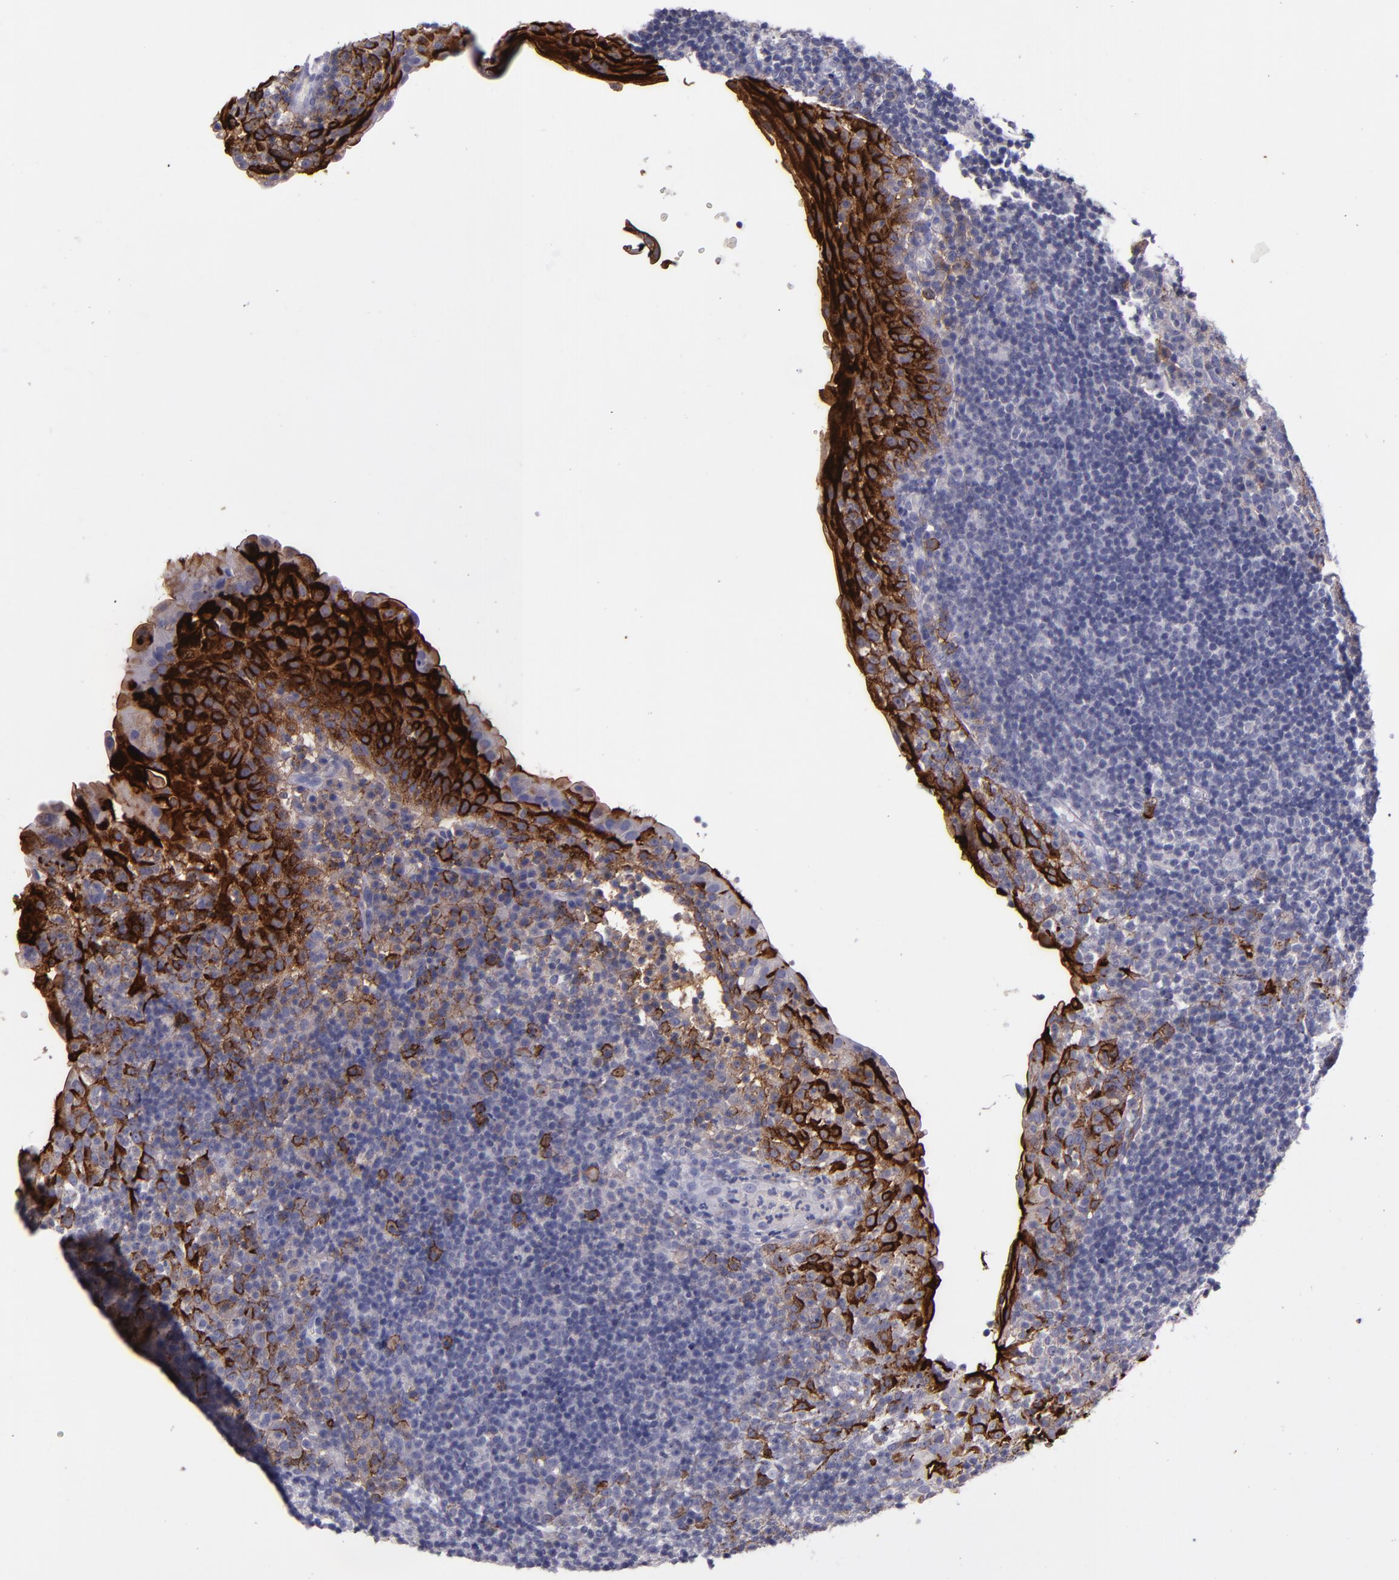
{"staining": {"intensity": "strong", "quantity": "<25%", "location": "cytoplasmic/membranous"}, "tissue": "tonsil", "cell_type": "Germinal center cells", "image_type": "normal", "snomed": [{"axis": "morphology", "description": "Normal tissue, NOS"}, {"axis": "topography", "description": "Tonsil"}], "caption": "Tonsil stained with immunohistochemistry (IHC) shows strong cytoplasmic/membranous expression in approximately <25% of germinal center cells.", "gene": "MFGE8", "patient": {"sex": "female", "age": 40}}